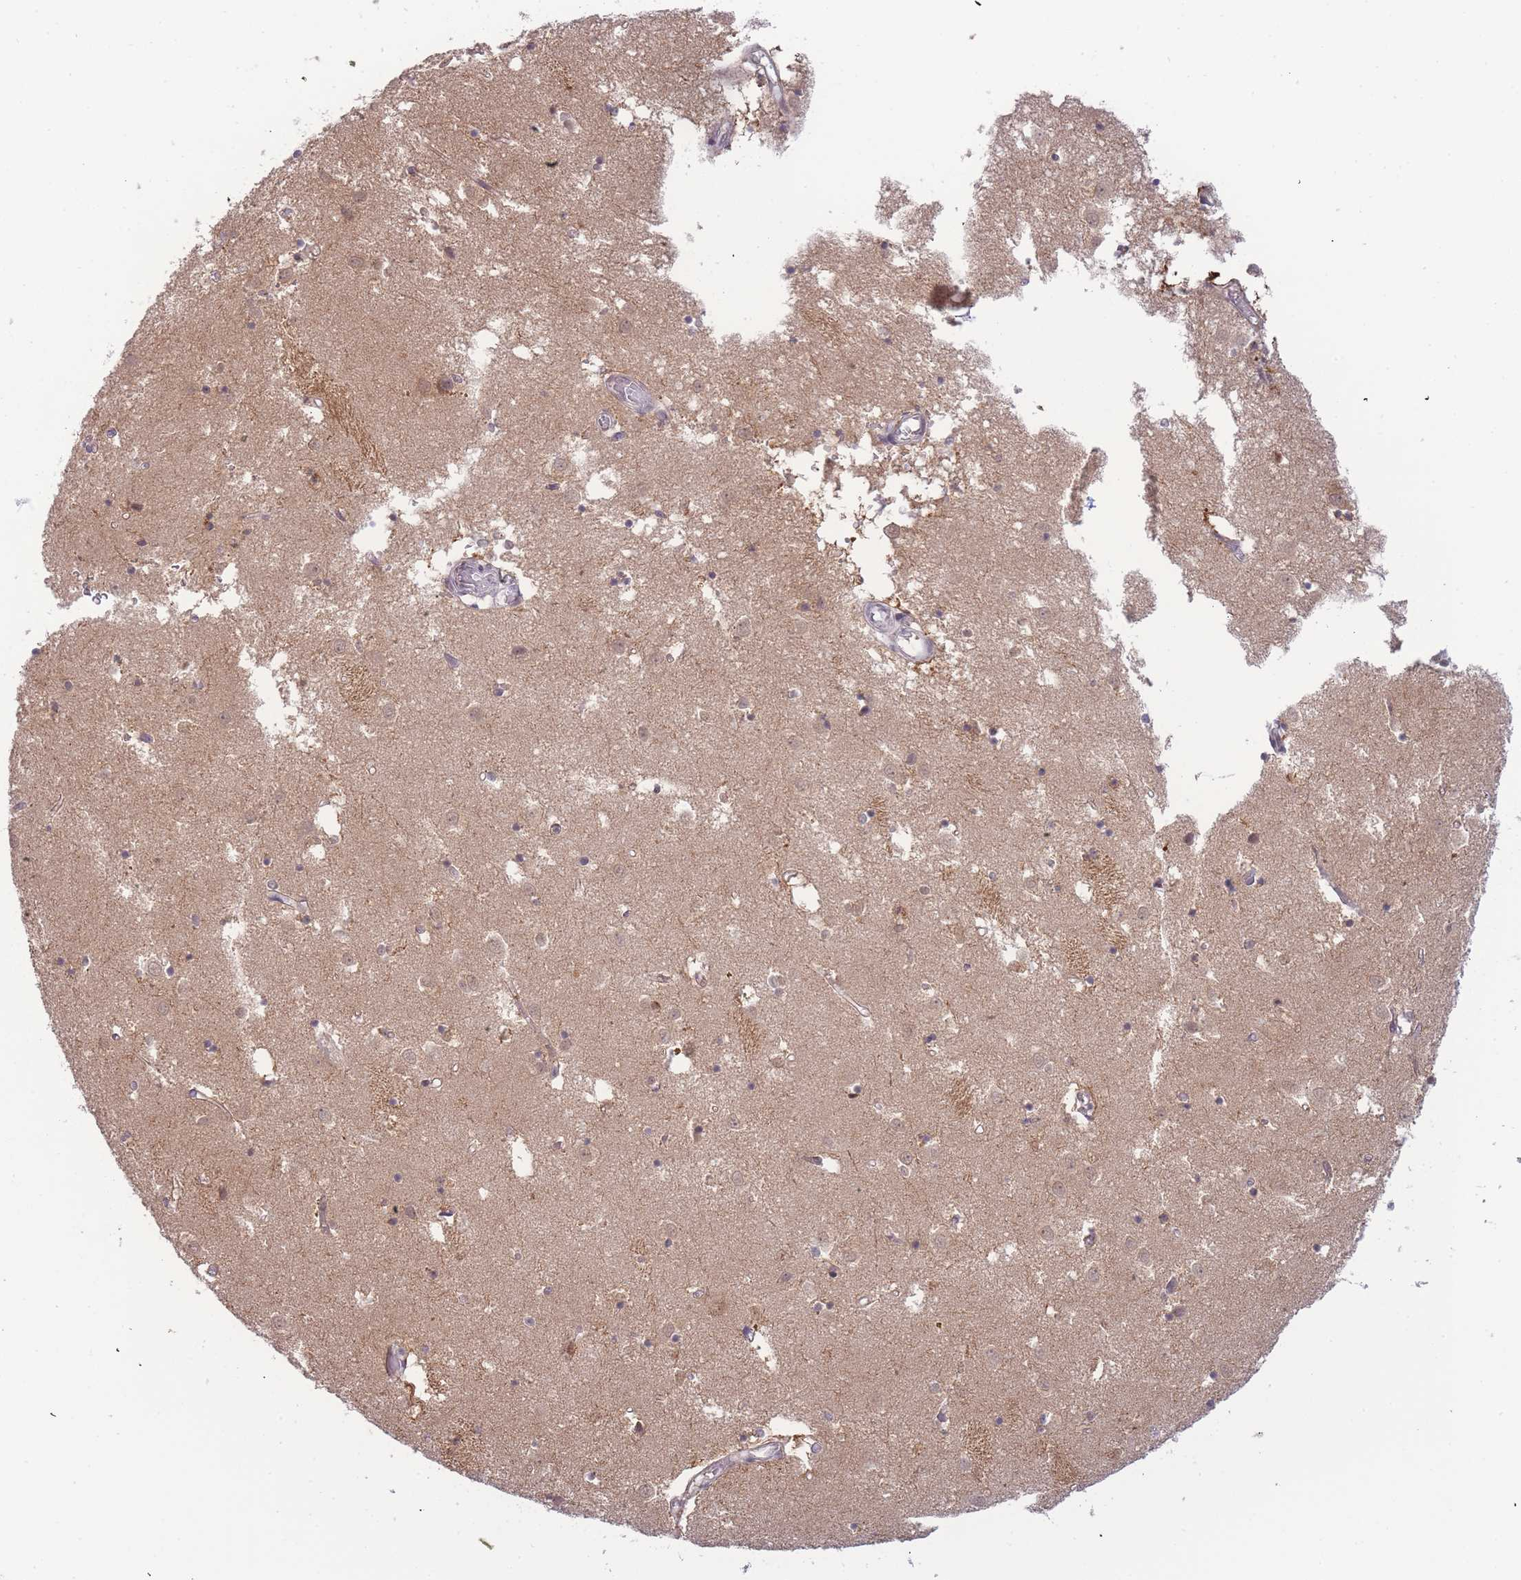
{"staining": {"intensity": "weak", "quantity": "<25%", "location": "cytoplasmic/membranous"}, "tissue": "caudate", "cell_type": "Glial cells", "image_type": "normal", "snomed": [{"axis": "morphology", "description": "Normal tissue, NOS"}, {"axis": "topography", "description": "Lateral ventricle wall"}], "caption": "Immunohistochemical staining of benign human caudate demonstrates no significant expression in glial cells.", "gene": "DEAF1", "patient": {"sex": "male", "age": 70}}